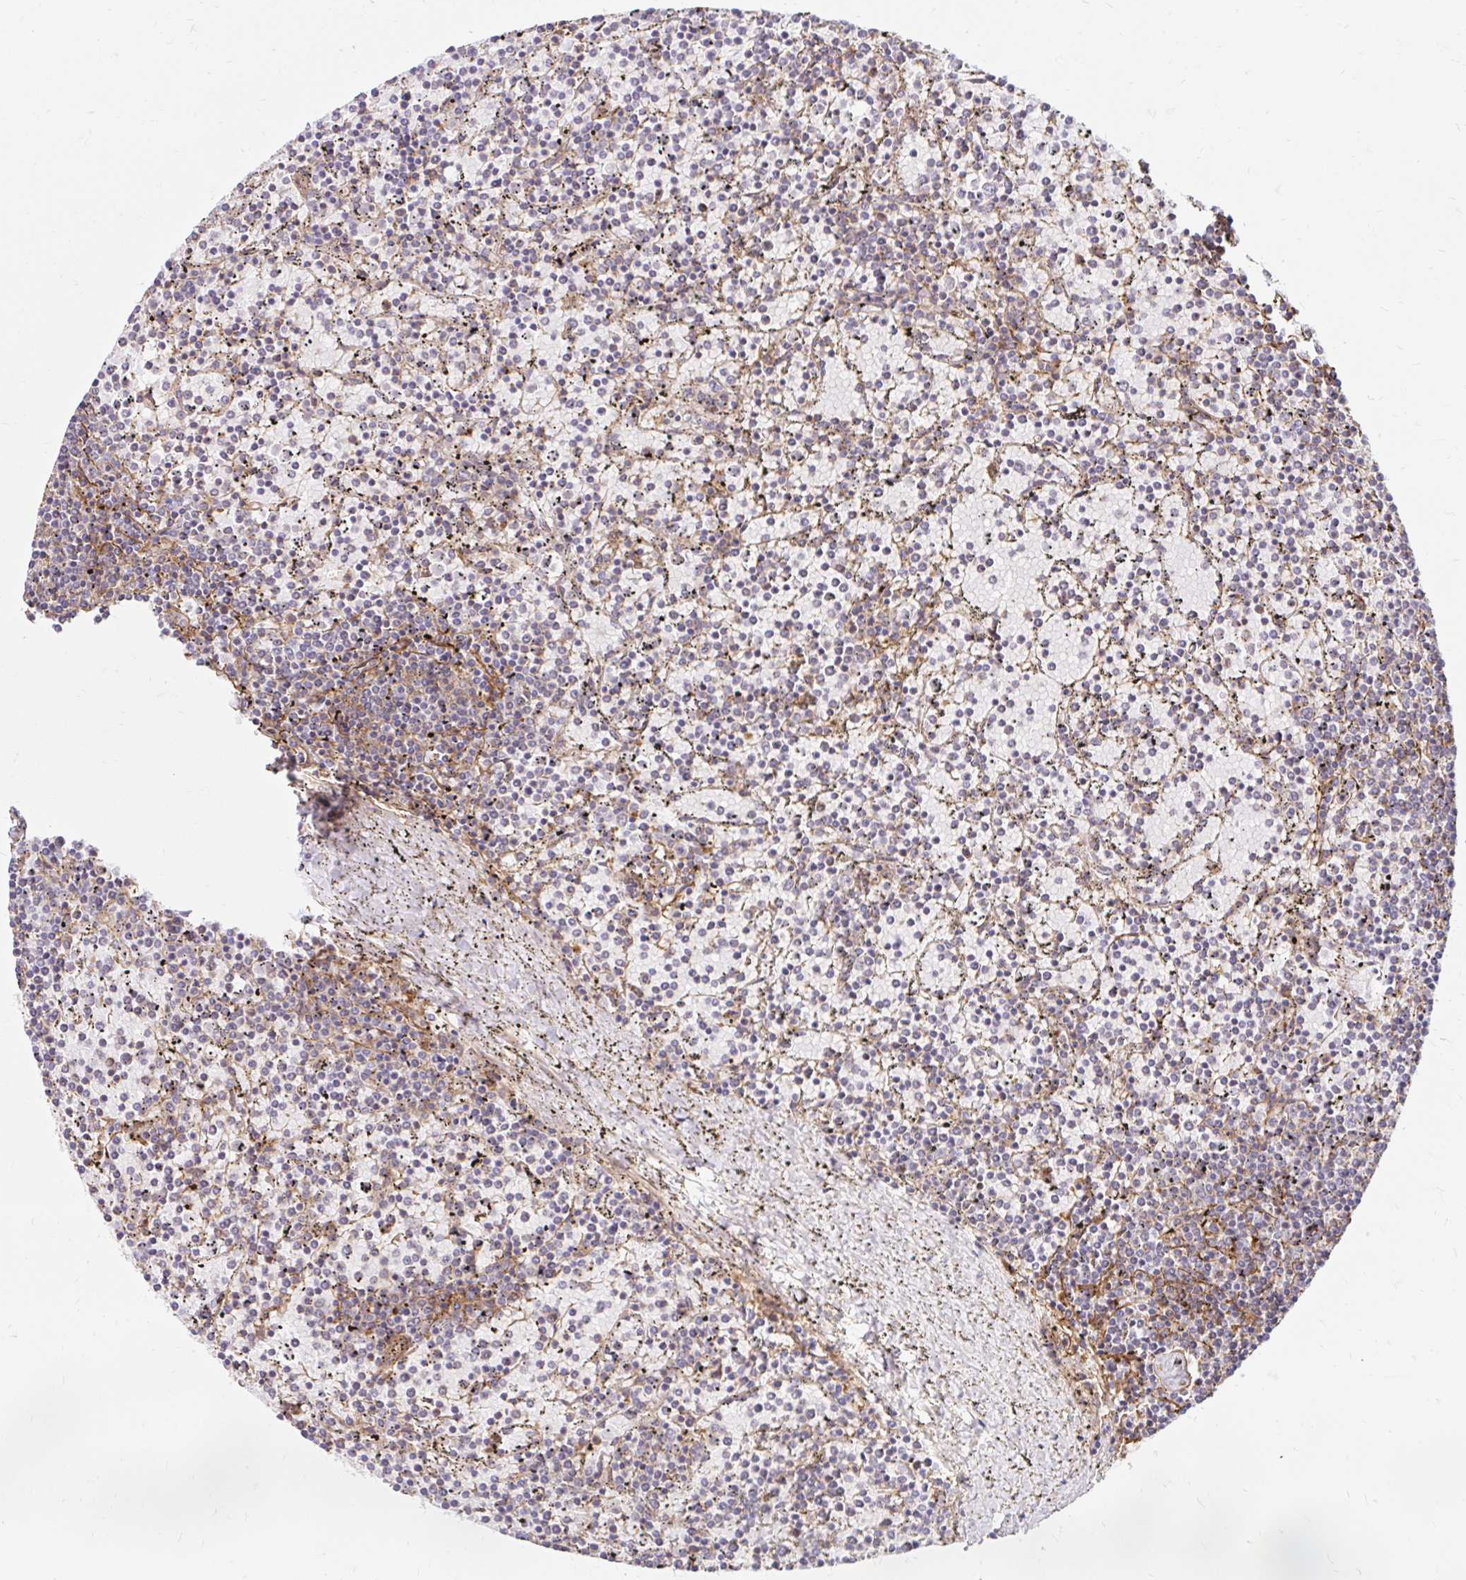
{"staining": {"intensity": "negative", "quantity": "none", "location": "none"}, "tissue": "lymphoma", "cell_type": "Tumor cells", "image_type": "cancer", "snomed": [{"axis": "morphology", "description": "Malignant lymphoma, non-Hodgkin's type, Low grade"}, {"axis": "topography", "description": "Spleen"}], "caption": "Tumor cells show no significant positivity in low-grade malignant lymphoma, non-Hodgkin's type.", "gene": "ITGA2", "patient": {"sex": "female", "age": 77}}